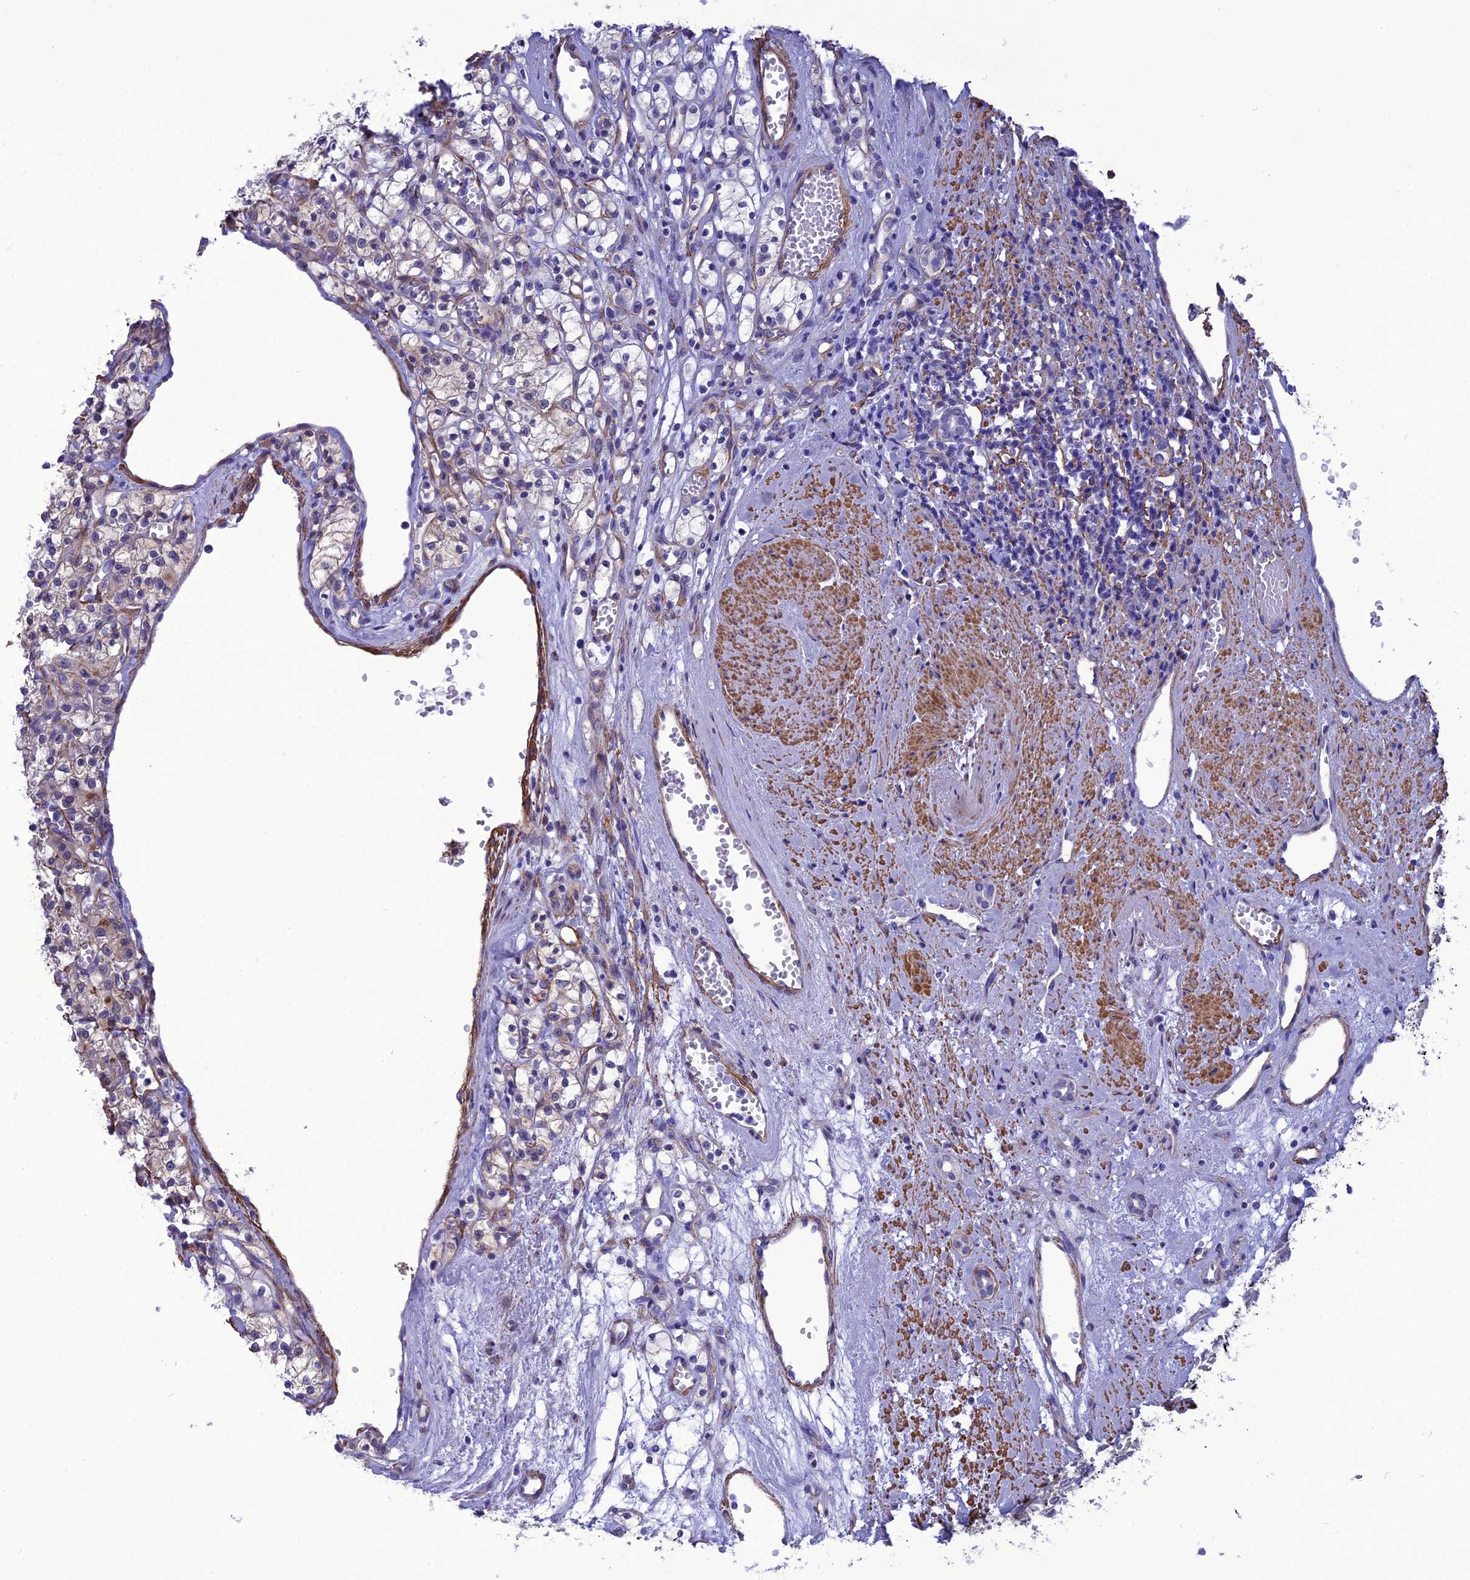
{"staining": {"intensity": "negative", "quantity": "none", "location": "none"}, "tissue": "renal cancer", "cell_type": "Tumor cells", "image_type": "cancer", "snomed": [{"axis": "morphology", "description": "Adenocarcinoma, NOS"}, {"axis": "topography", "description": "Kidney"}], "caption": "Renal cancer (adenocarcinoma) stained for a protein using immunohistochemistry (IHC) displays no staining tumor cells.", "gene": "NKD1", "patient": {"sex": "female", "age": 59}}